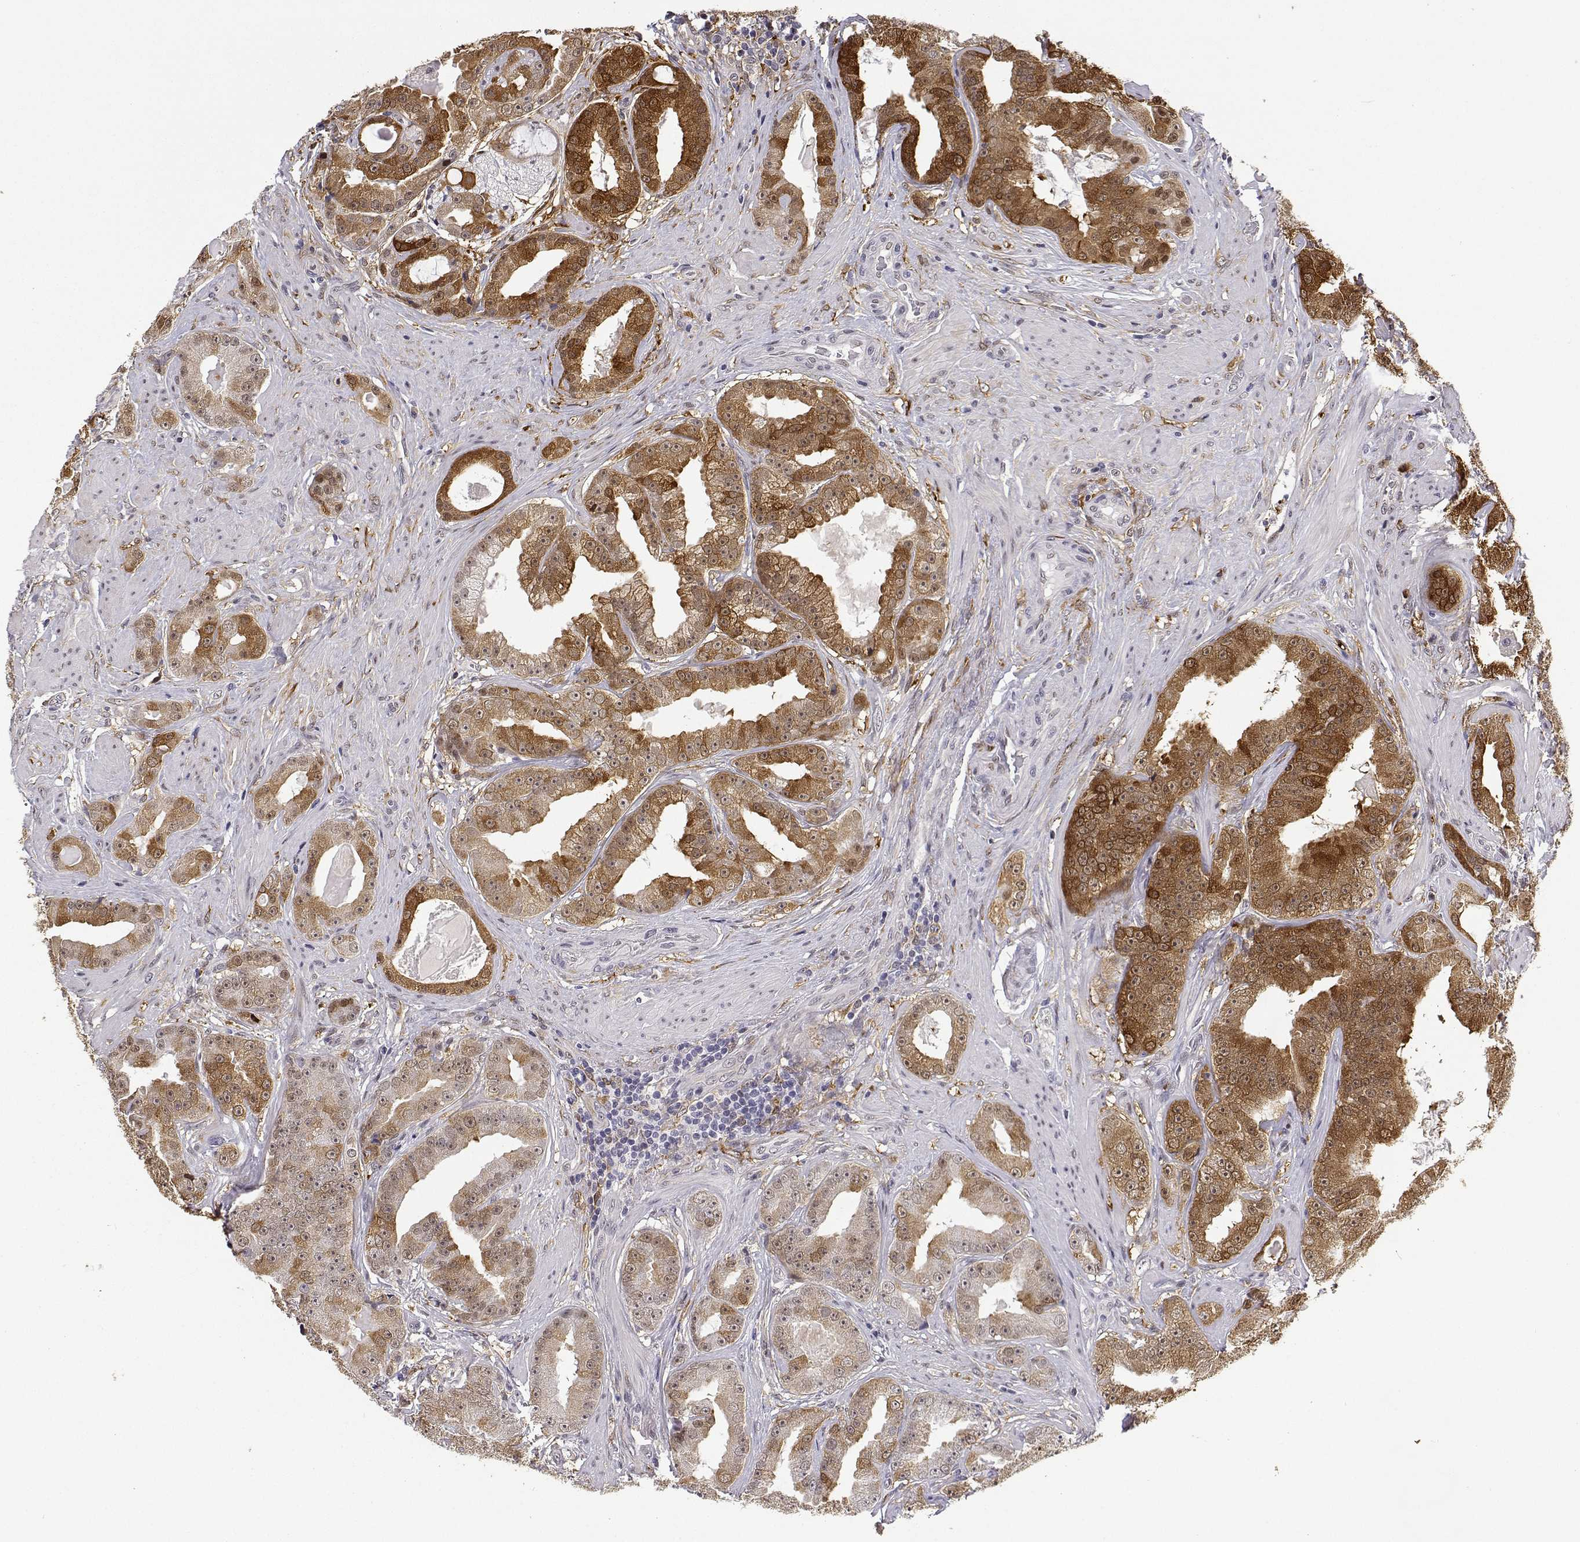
{"staining": {"intensity": "moderate", "quantity": ">75%", "location": "cytoplasmic/membranous,nuclear"}, "tissue": "prostate cancer", "cell_type": "Tumor cells", "image_type": "cancer", "snomed": [{"axis": "morphology", "description": "Adenocarcinoma, Low grade"}, {"axis": "topography", "description": "Prostate"}], "caption": "Immunohistochemistry (IHC) image of prostate cancer stained for a protein (brown), which shows medium levels of moderate cytoplasmic/membranous and nuclear staining in about >75% of tumor cells.", "gene": "PHGDH", "patient": {"sex": "male", "age": 60}}